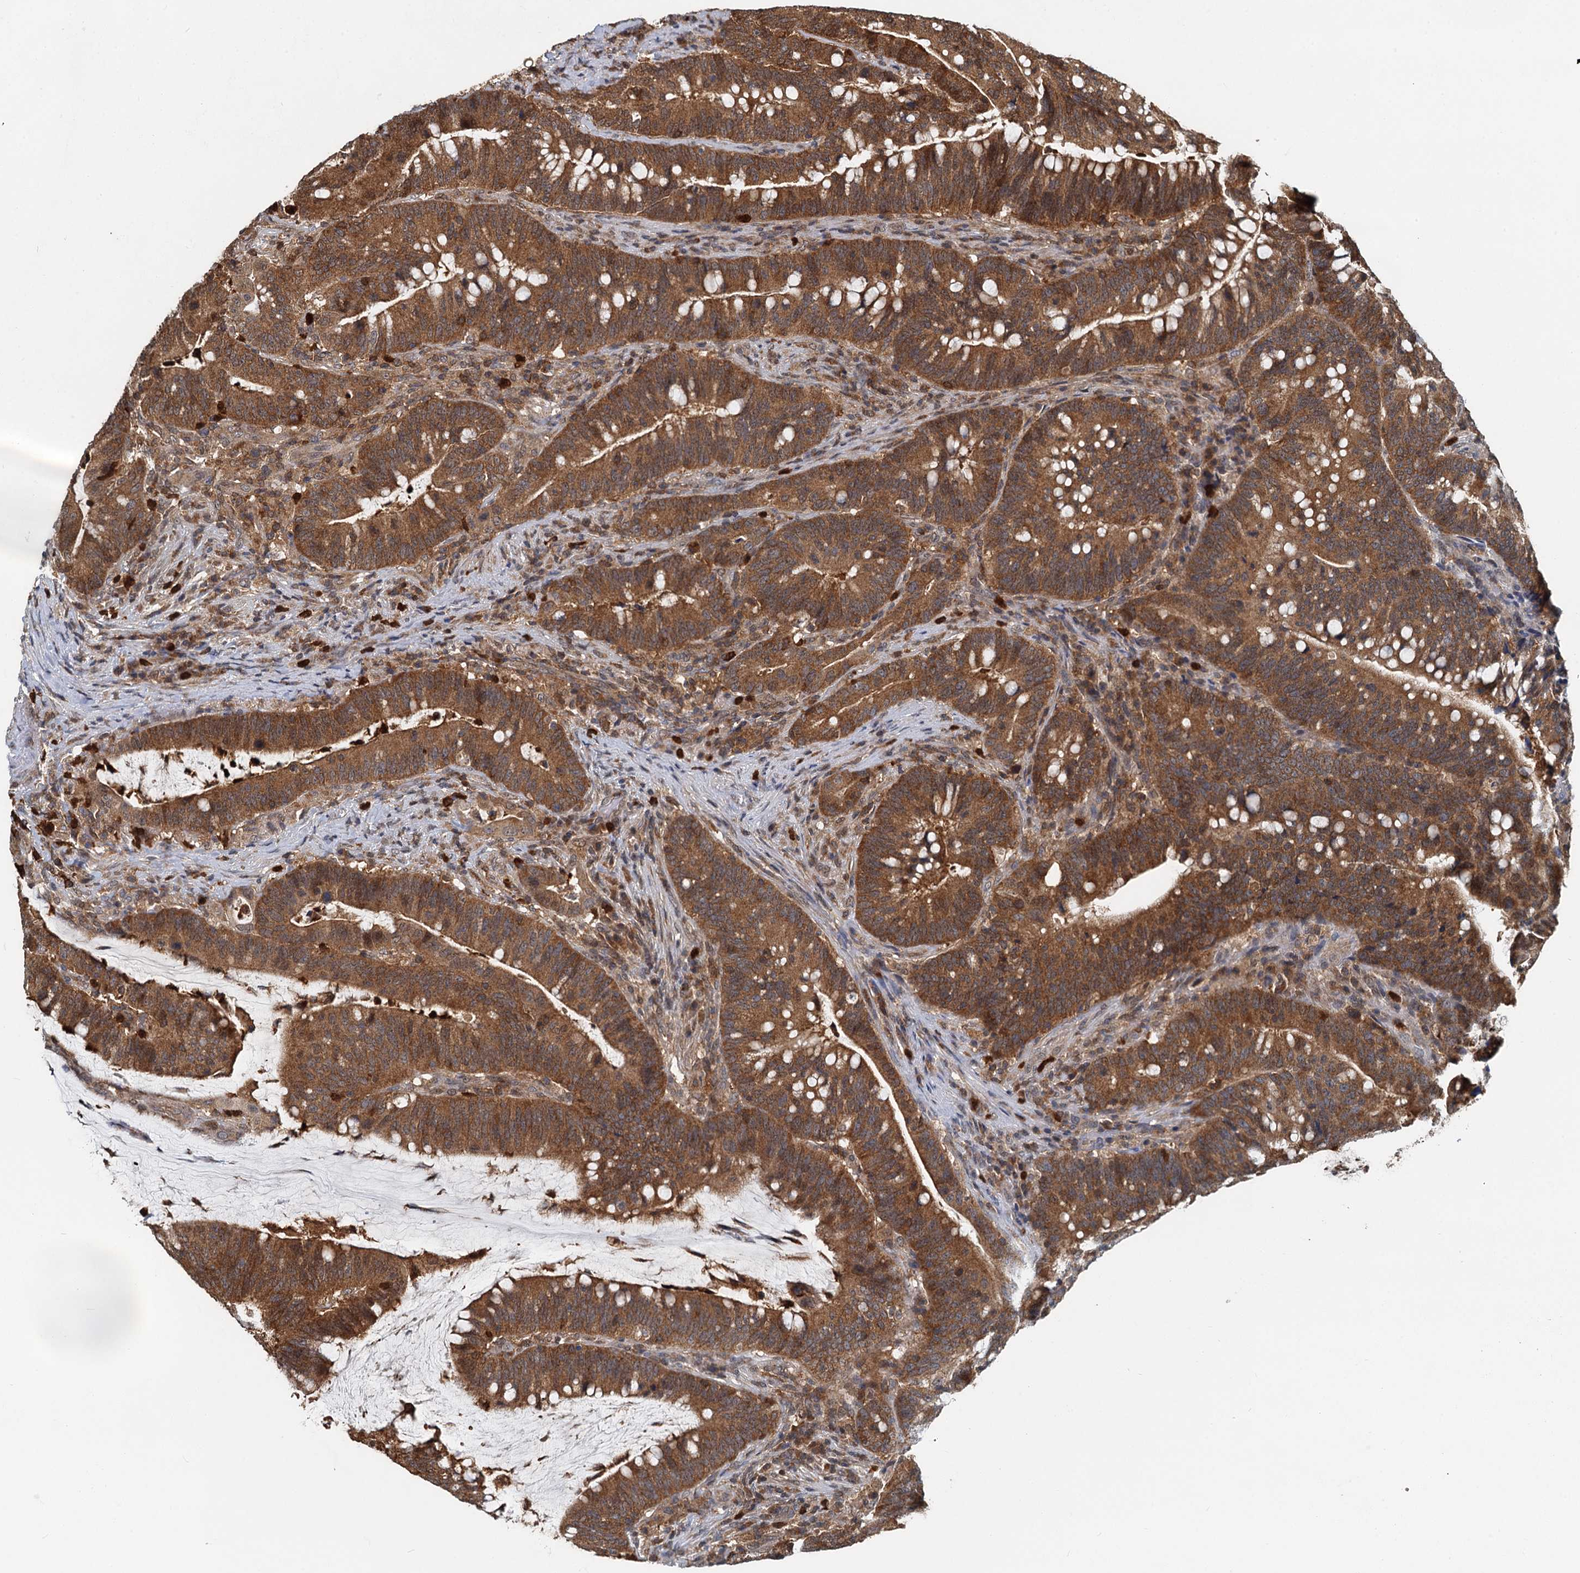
{"staining": {"intensity": "strong", "quantity": ">75%", "location": "cytoplasmic/membranous"}, "tissue": "colorectal cancer", "cell_type": "Tumor cells", "image_type": "cancer", "snomed": [{"axis": "morphology", "description": "Adenocarcinoma, NOS"}, {"axis": "topography", "description": "Colon"}], "caption": "DAB immunohistochemical staining of human colorectal cancer (adenocarcinoma) shows strong cytoplasmic/membranous protein expression in approximately >75% of tumor cells.", "gene": "GPI", "patient": {"sex": "female", "age": 66}}